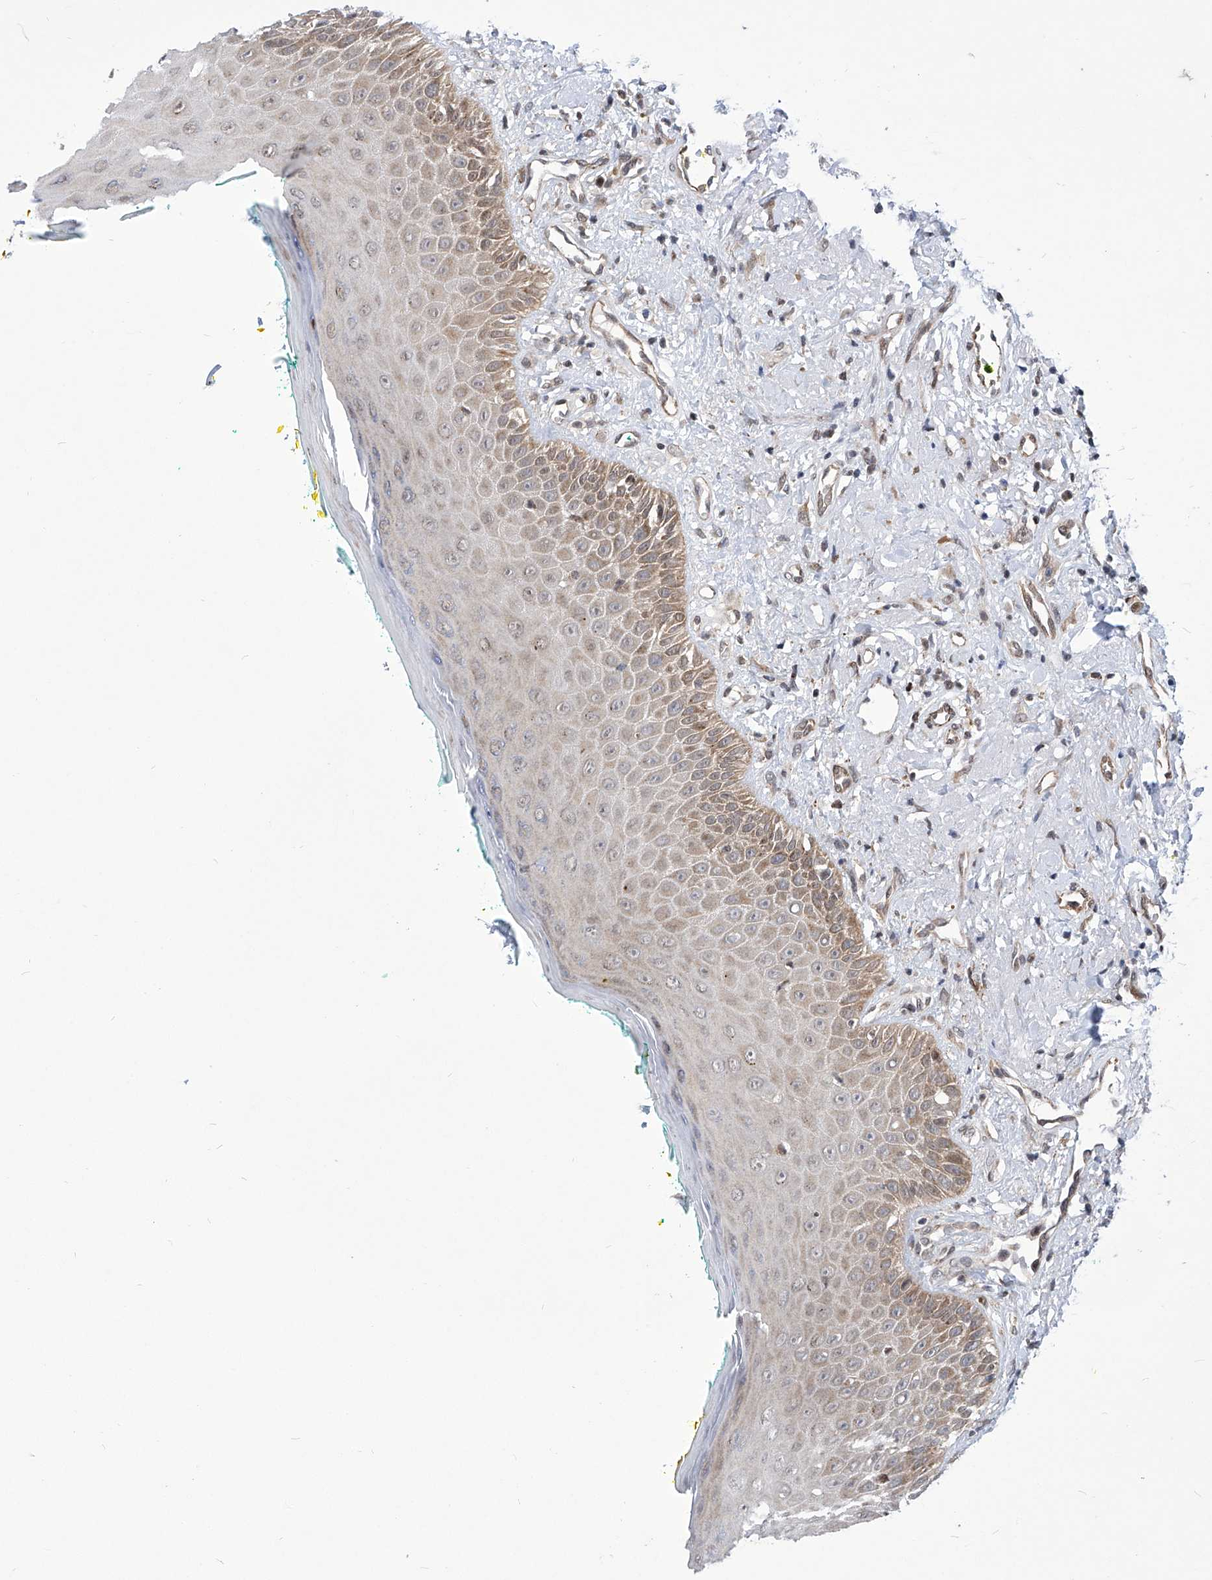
{"staining": {"intensity": "moderate", "quantity": ">75%", "location": "cytoplasmic/membranous,nuclear"}, "tissue": "oral mucosa", "cell_type": "Squamous epithelial cells", "image_type": "normal", "snomed": [{"axis": "morphology", "description": "Normal tissue, NOS"}, {"axis": "topography", "description": "Oral tissue"}], "caption": "Immunohistochemical staining of normal oral mucosa exhibits medium levels of moderate cytoplasmic/membranous,nuclear positivity in approximately >75% of squamous epithelial cells. (brown staining indicates protein expression, while blue staining denotes nuclei).", "gene": "CEP290", "patient": {"sex": "female", "age": 70}}